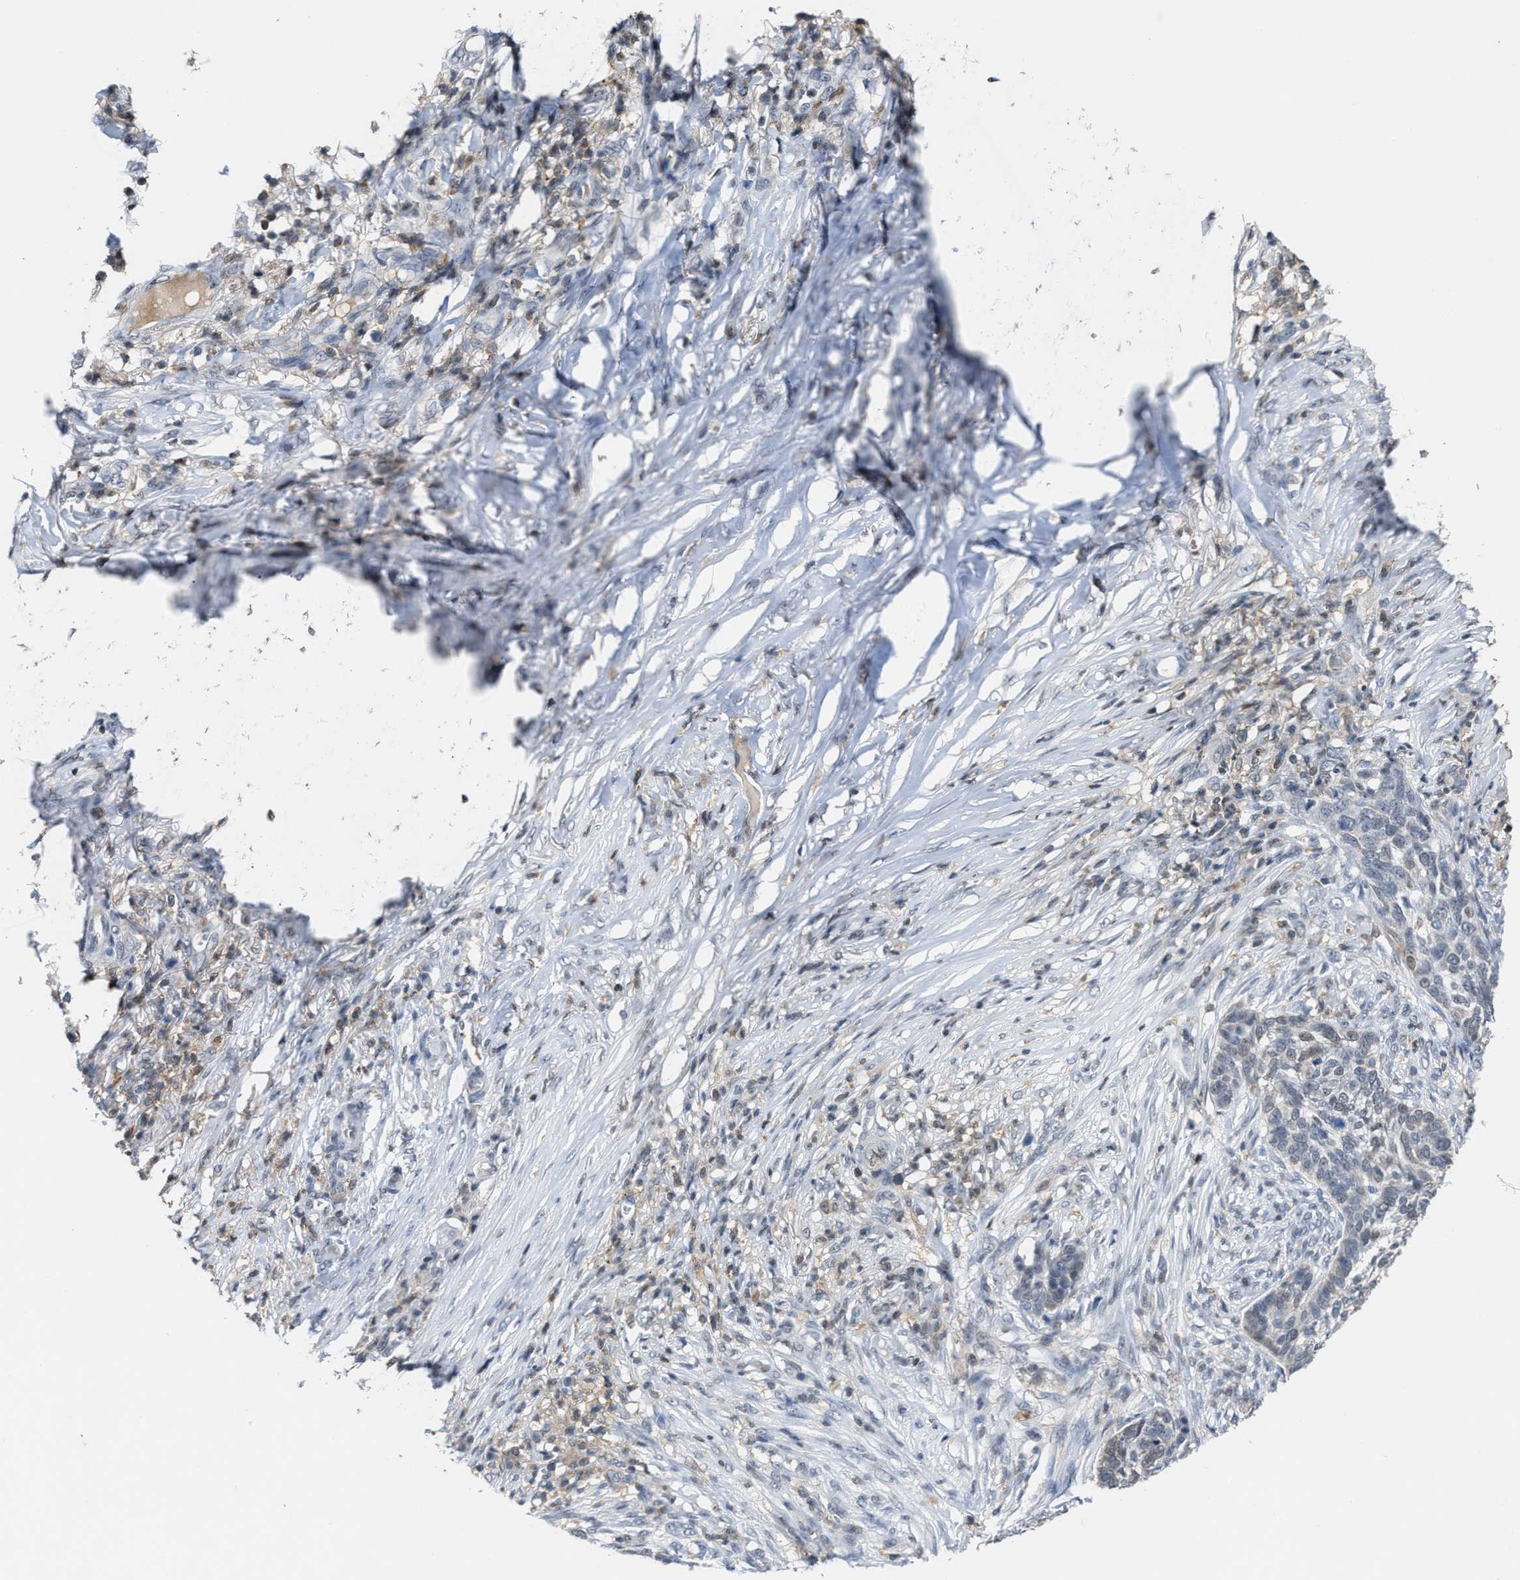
{"staining": {"intensity": "weak", "quantity": "<25%", "location": "cytoplasmic/membranous"}, "tissue": "skin cancer", "cell_type": "Tumor cells", "image_type": "cancer", "snomed": [{"axis": "morphology", "description": "Basal cell carcinoma"}, {"axis": "topography", "description": "Skin"}], "caption": "The micrograph reveals no significant expression in tumor cells of skin basal cell carcinoma.", "gene": "FGD3", "patient": {"sex": "male", "age": 85}}